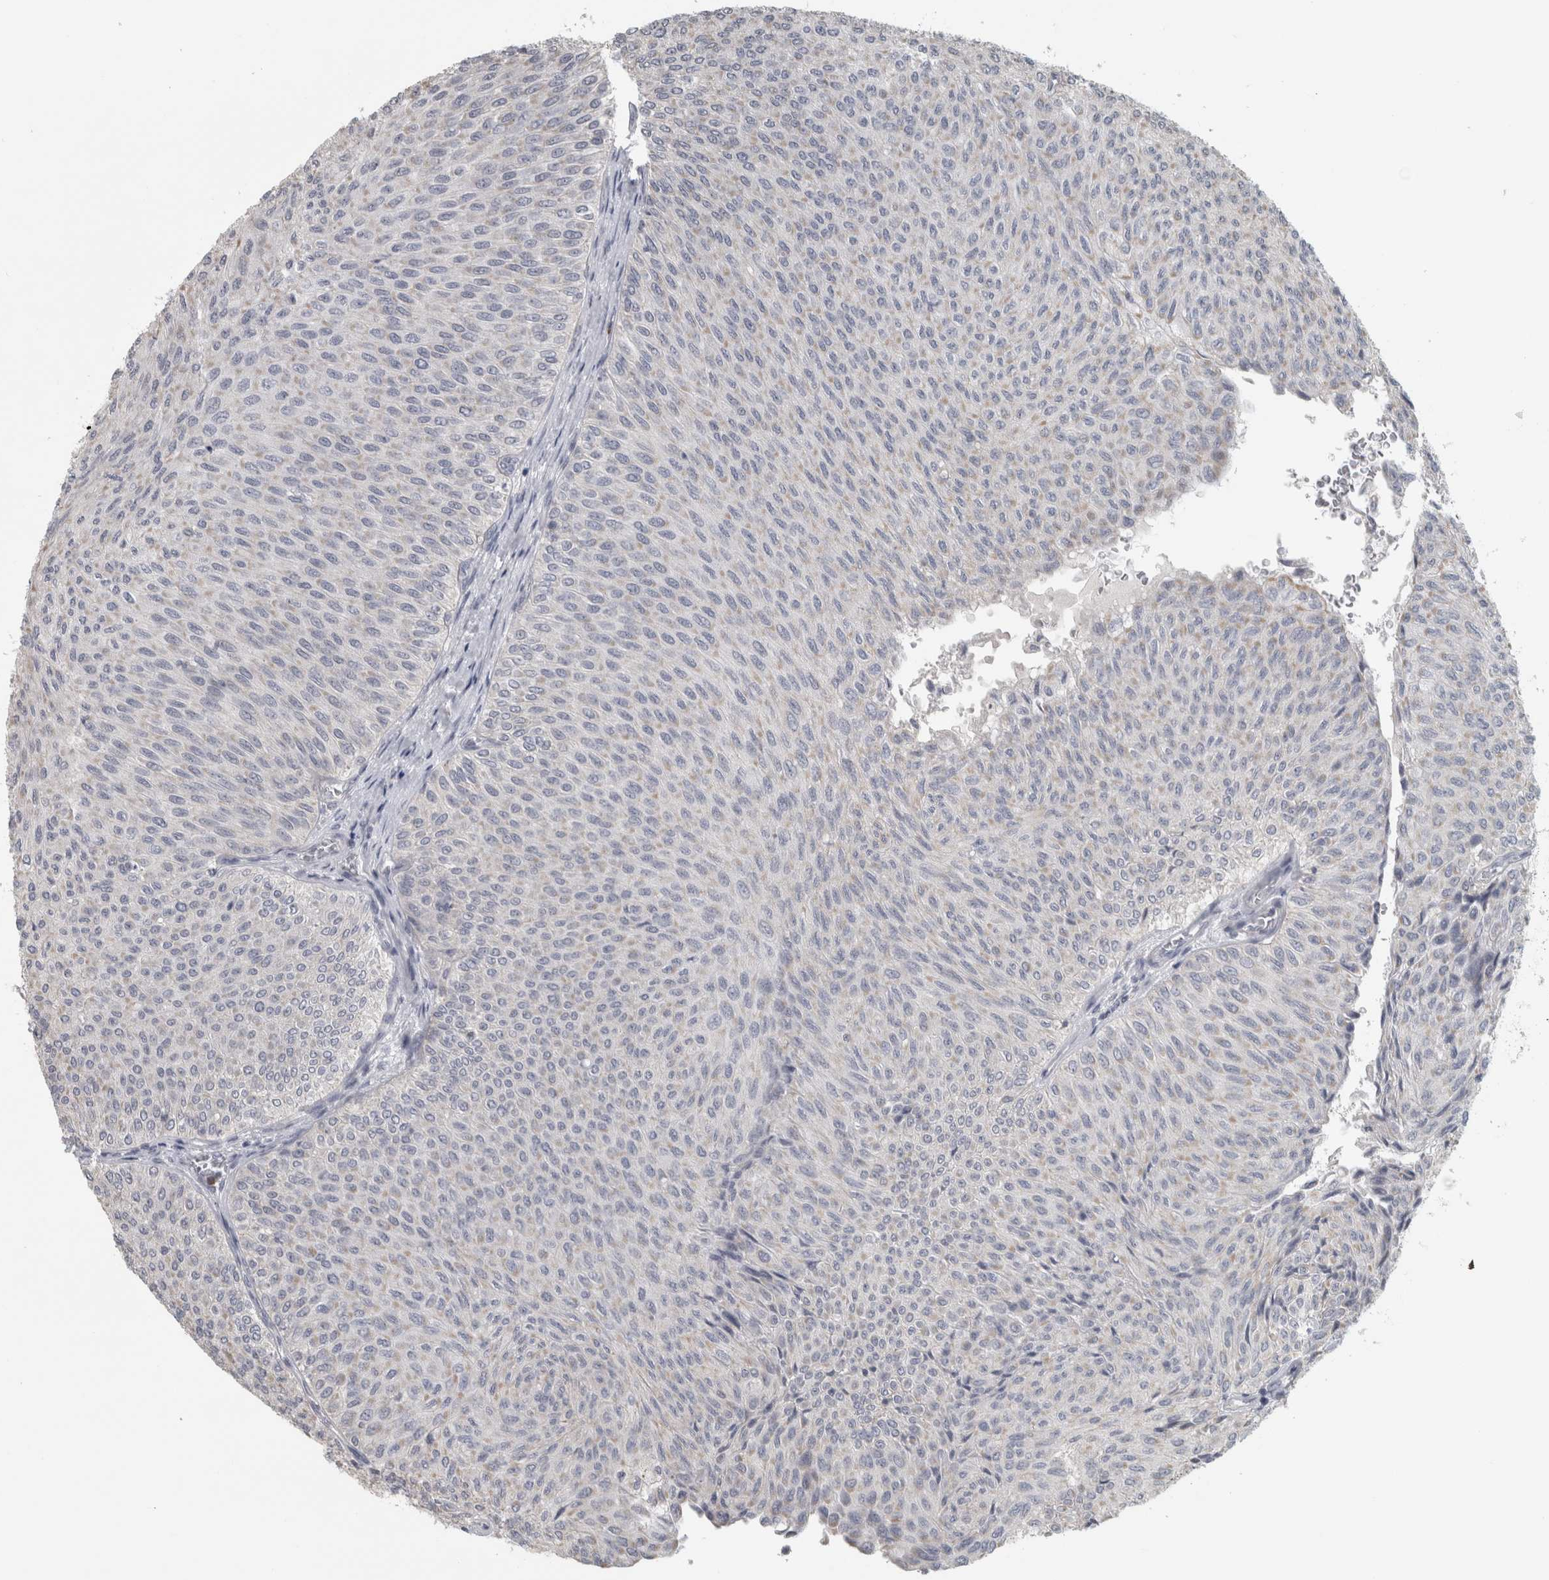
{"staining": {"intensity": "negative", "quantity": "none", "location": "none"}, "tissue": "urothelial cancer", "cell_type": "Tumor cells", "image_type": "cancer", "snomed": [{"axis": "morphology", "description": "Urothelial carcinoma, Low grade"}, {"axis": "topography", "description": "Urinary bladder"}], "caption": "Image shows no significant protein expression in tumor cells of urothelial cancer. (Immunohistochemistry, brightfield microscopy, high magnification).", "gene": "PTPRN2", "patient": {"sex": "male", "age": 78}}